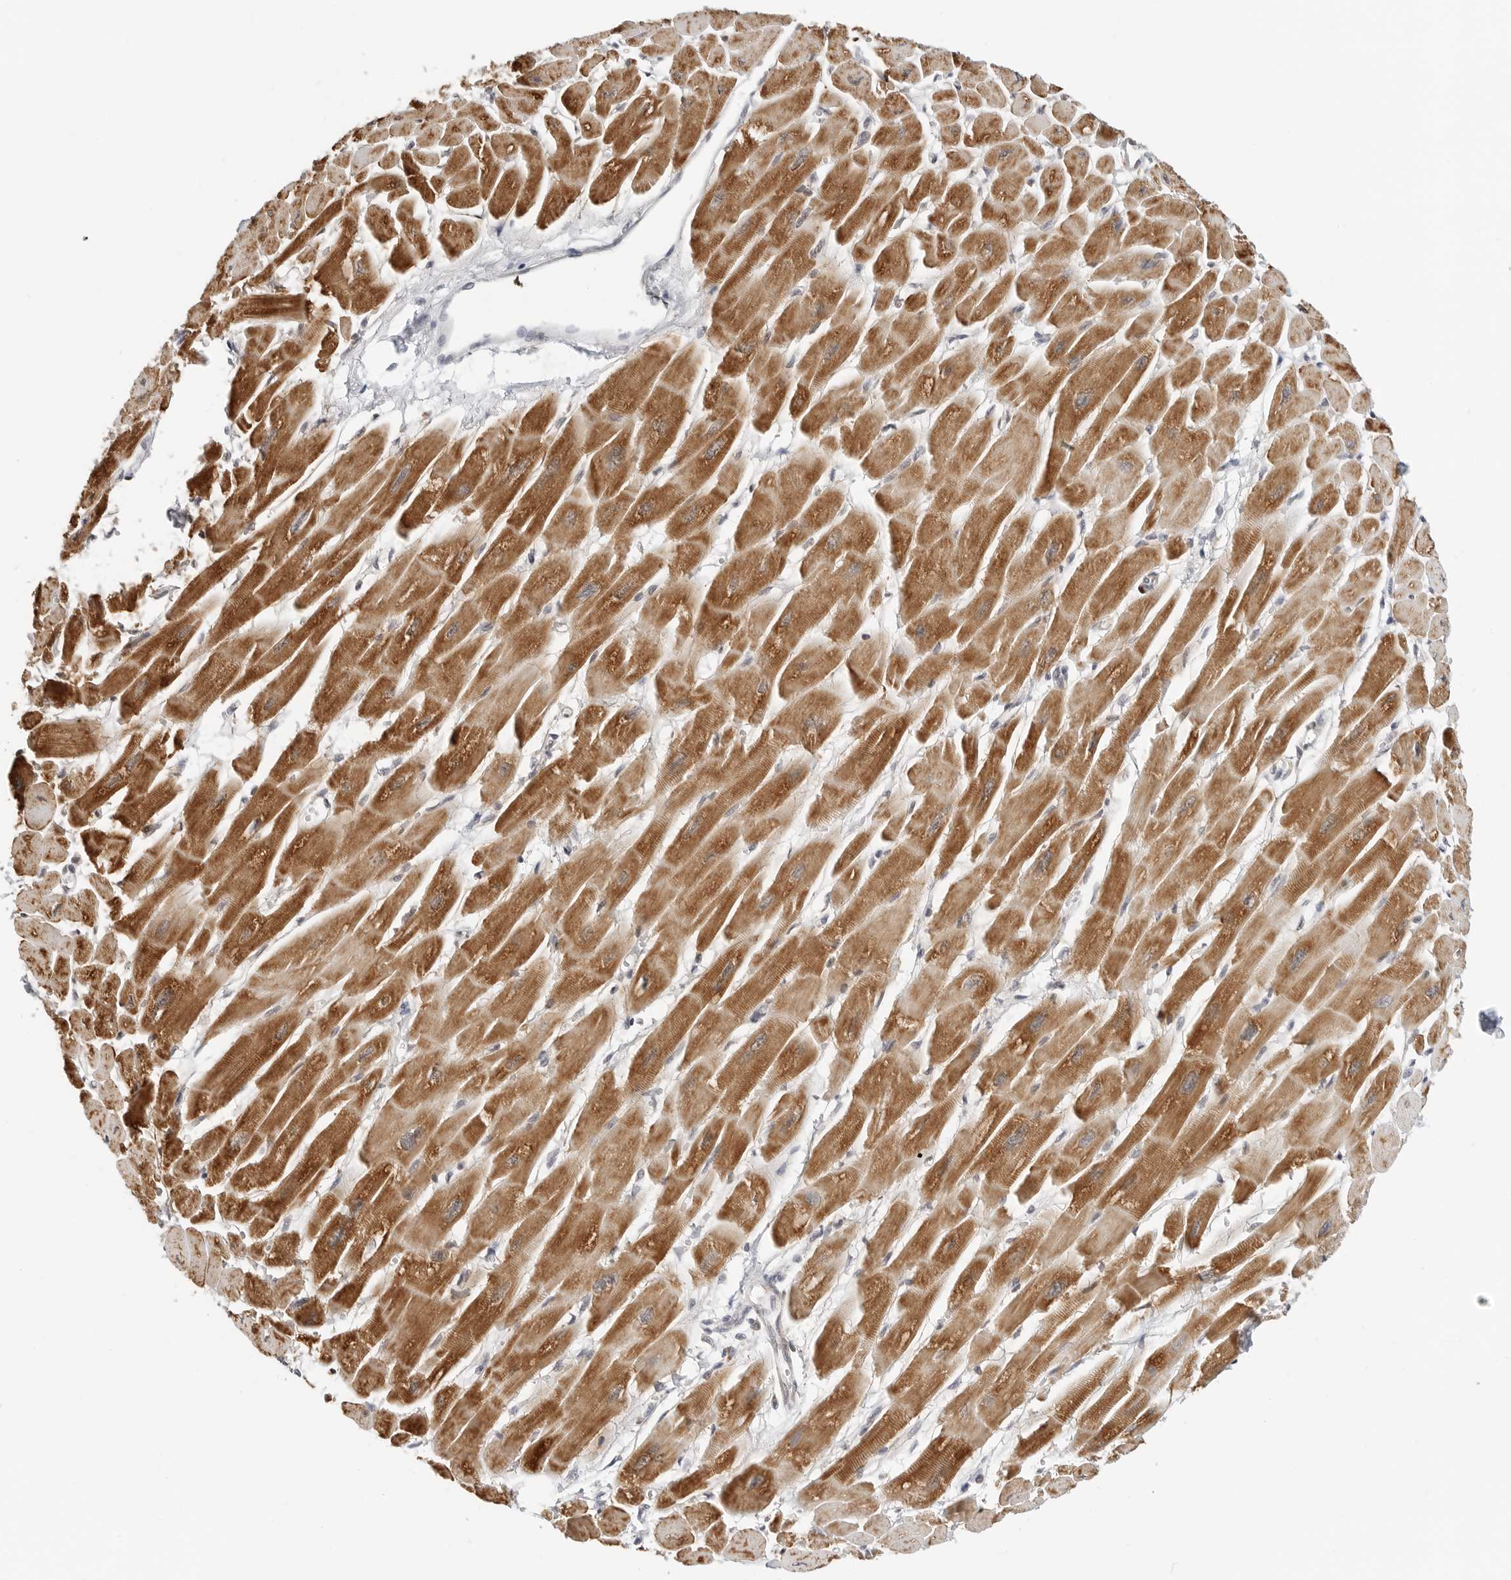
{"staining": {"intensity": "moderate", "quantity": ">75%", "location": "cytoplasmic/membranous"}, "tissue": "heart muscle", "cell_type": "Cardiomyocytes", "image_type": "normal", "snomed": [{"axis": "morphology", "description": "Normal tissue, NOS"}, {"axis": "topography", "description": "Heart"}], "caption": "High-magnification brightfield microscopy of normal heart muscle stained with DAB (3,3'-diaminobenzidine) (brown) and counterstained with hematoxylin (blue). cardiomyocytes exhibit moderate cytoplasmic/membranous expression is identified in about>75% of cells.", "gene": "POLR3GL", "patient": {"sex": "female", "age": 54}}